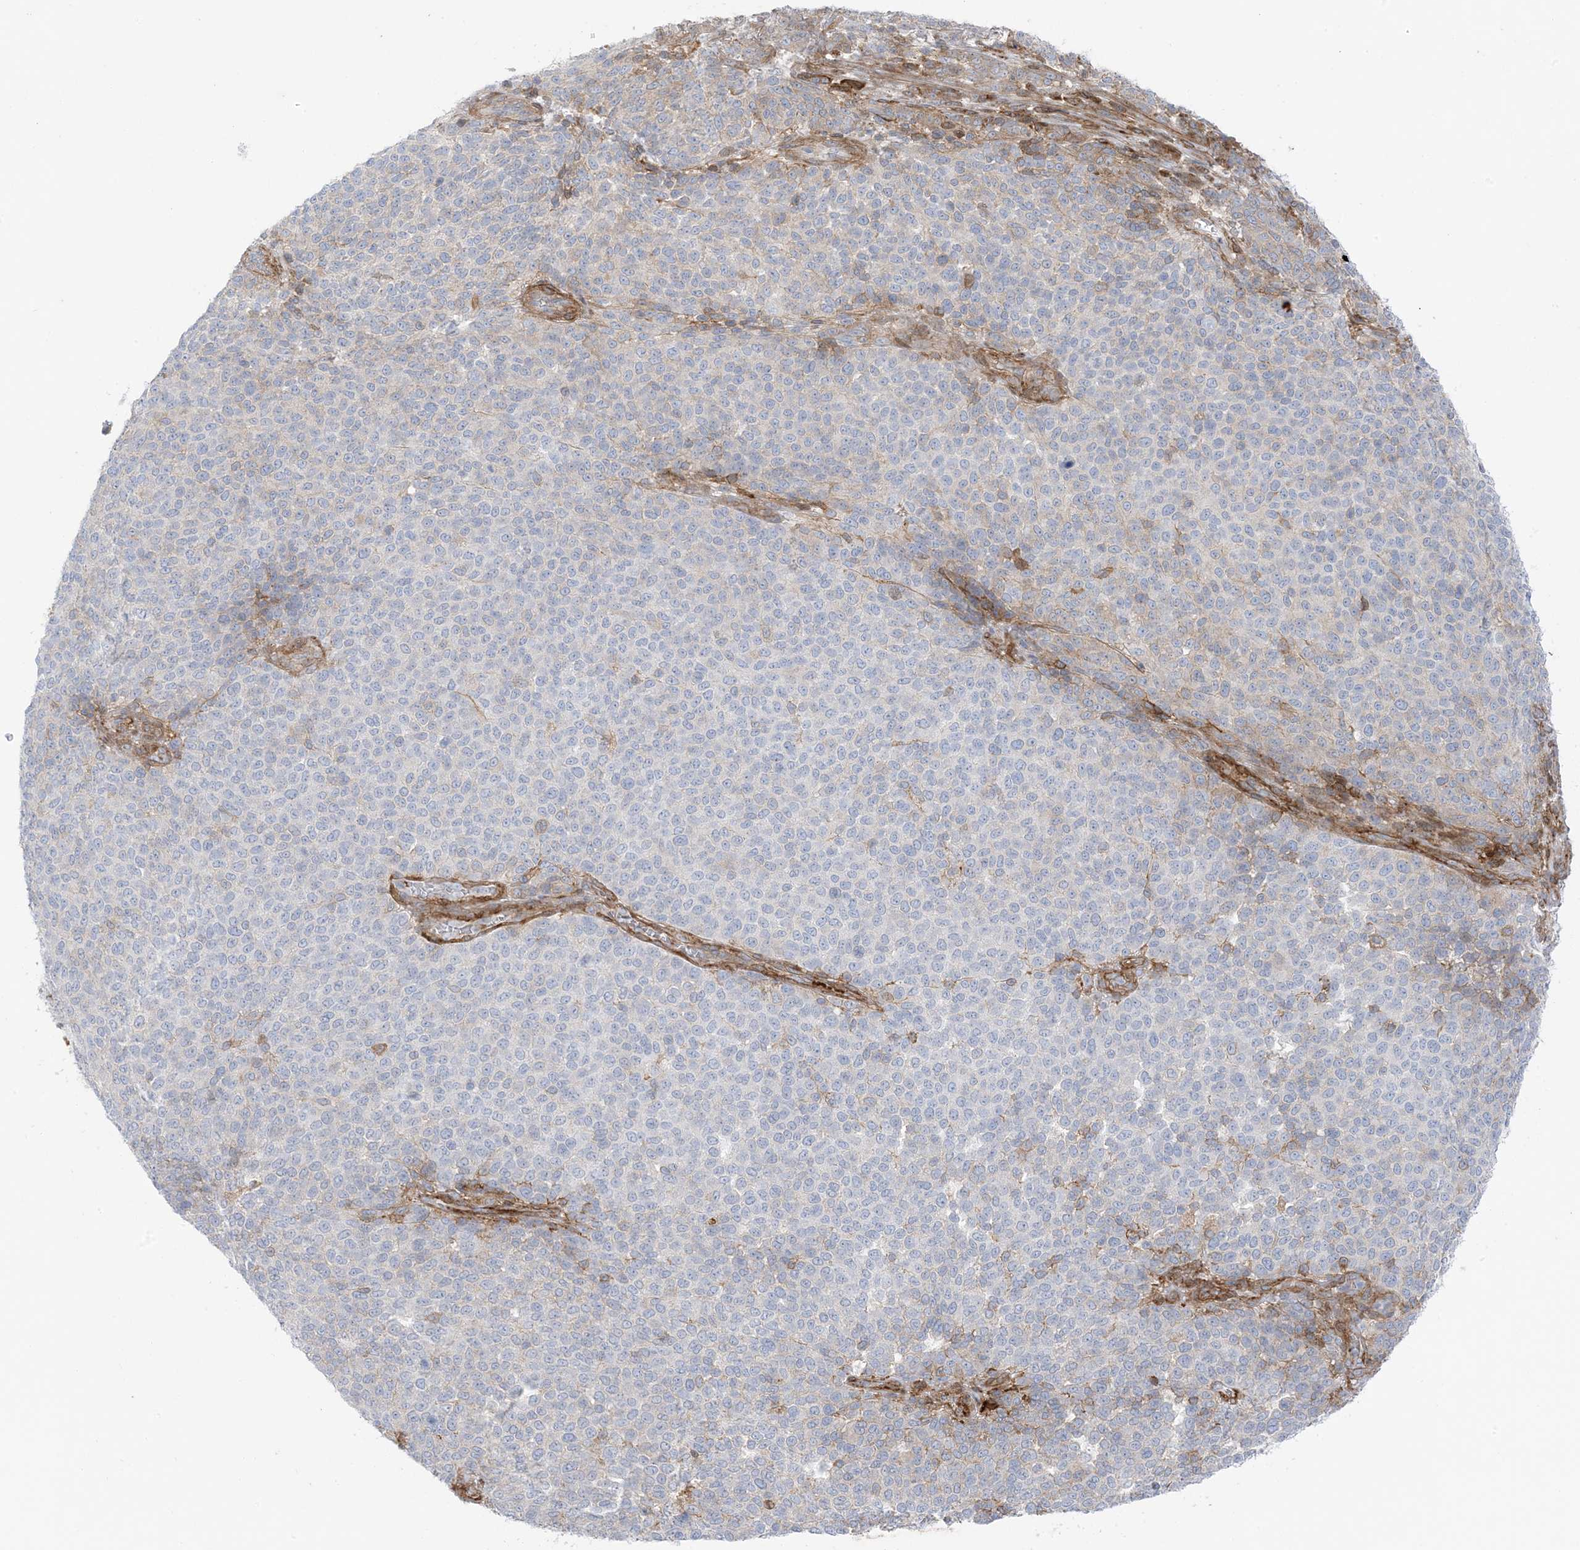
{"staining": {"intensity": "negative", "quantity": "none", "location": "none"}, "tissue": "melanoma", "cell_type": "Tumor cells", "image_type": "cancer", "snomed": [{"axis": "morphology", "description": "Malignant melanoma, NOS"}, {"axis": "topography", "description": "Skin"}], "caption": "Immunohistochemistry (IHC) of human malignant melanoma demonstrates no expression in tumor cells. Brightfield microscopy of immunohistochemistry (IHC) stained with DAB (3,3'-diaminobenzidine) (brown) and hematoxylin (blue), captured at high magnification.", "gene": "ICMT", "patient": {"sex": "male", "age": 49}}